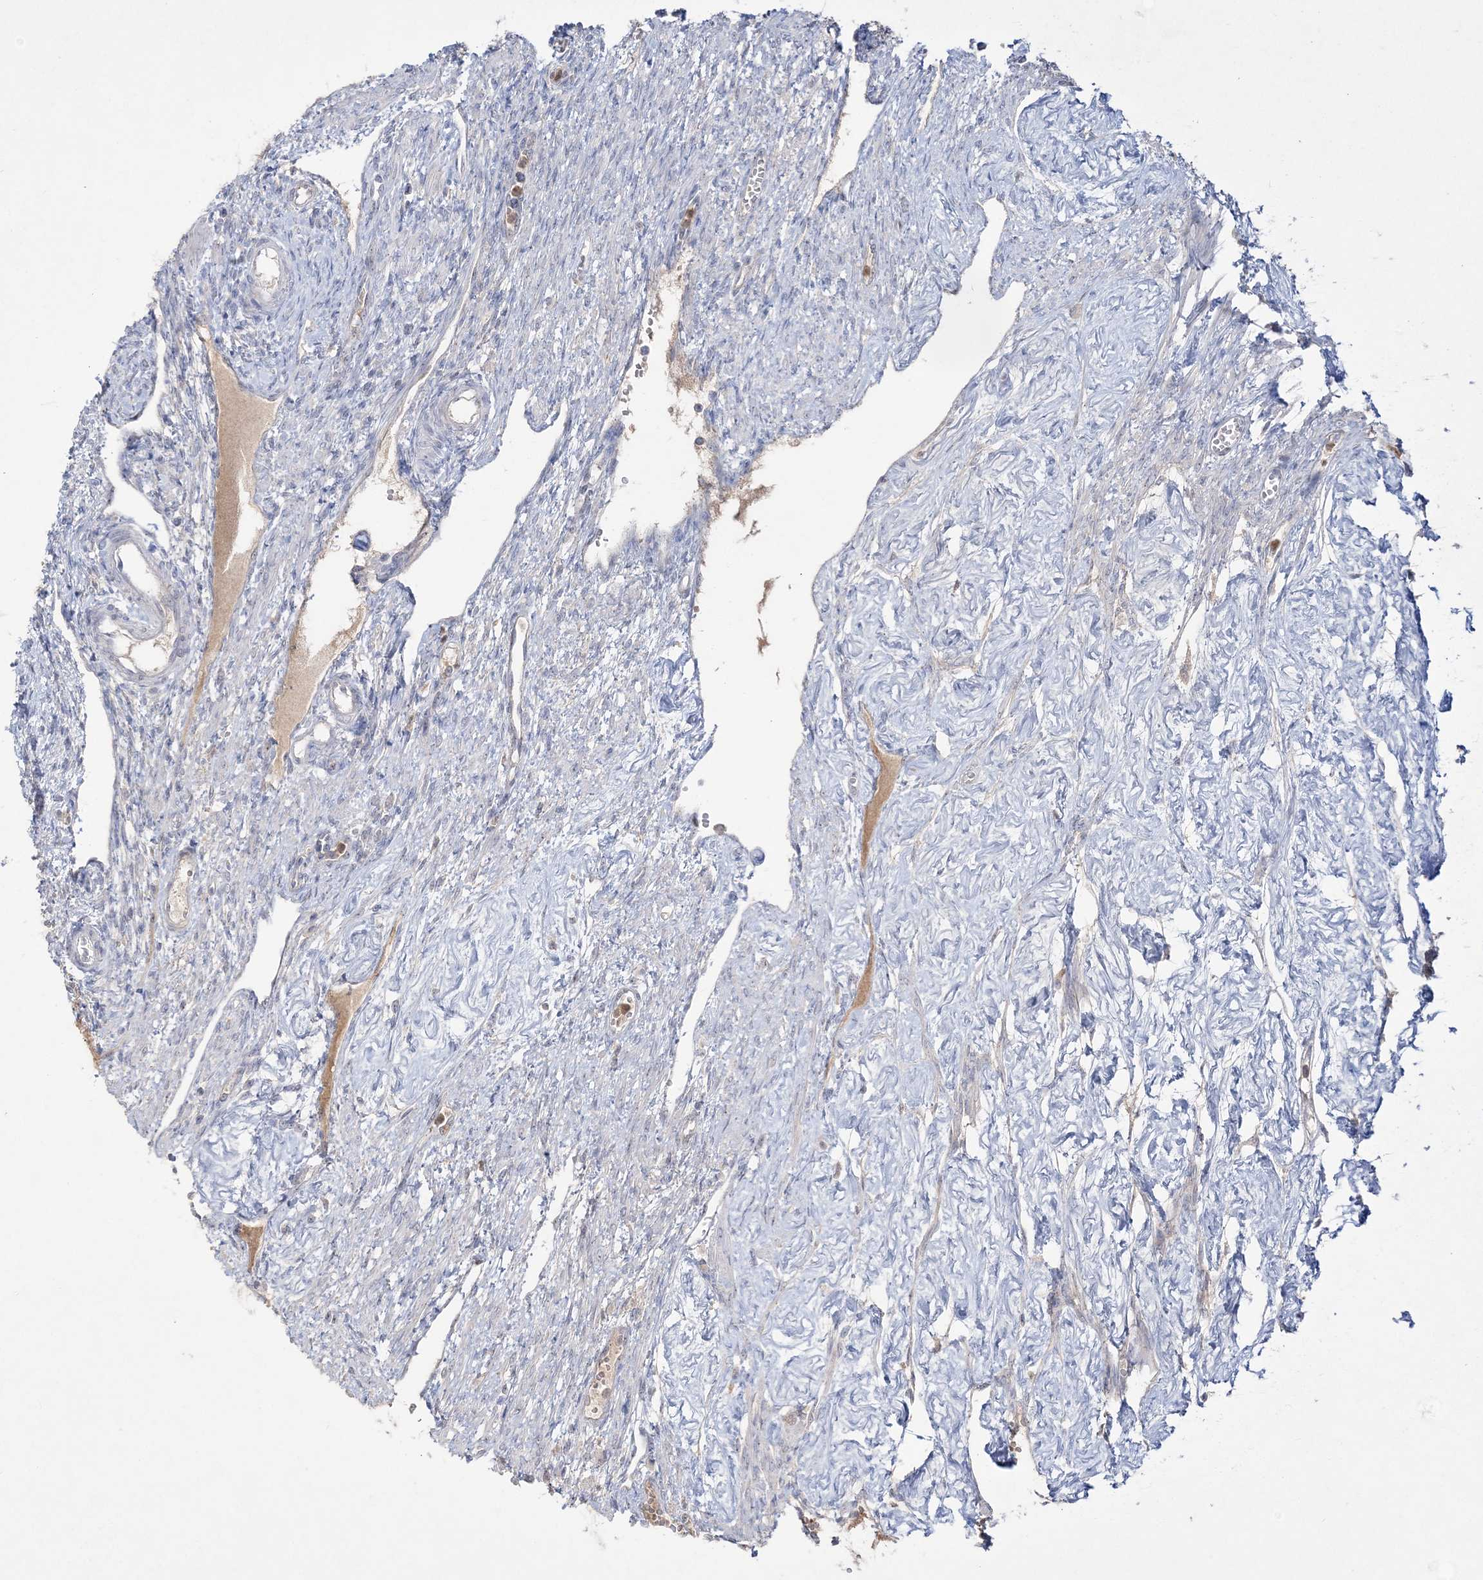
{"staining": {"intensity": "negative", "quantity": "none", "location": "none"}, "tissue": "ovary", "cell_type": "Ovarian stroma cells", "image_type": "normal", "snomed": [{"axis": "morphology", "description": "Normal tissue, NOS"}, {"axis": "morphology", "description": "Cyst, NOS"}, {"axis": "topography", "description": "Ovary"}], "caption": "Immunohistochemistry (IHC) histopathology image of normal ovary: ovary stained with DAB (3,3'-diaminobenzidine) shows no significant protein staining in ovarian stroma cells.", "gene": "NOP16", "patient": {"sex": "female", "age": 33}}